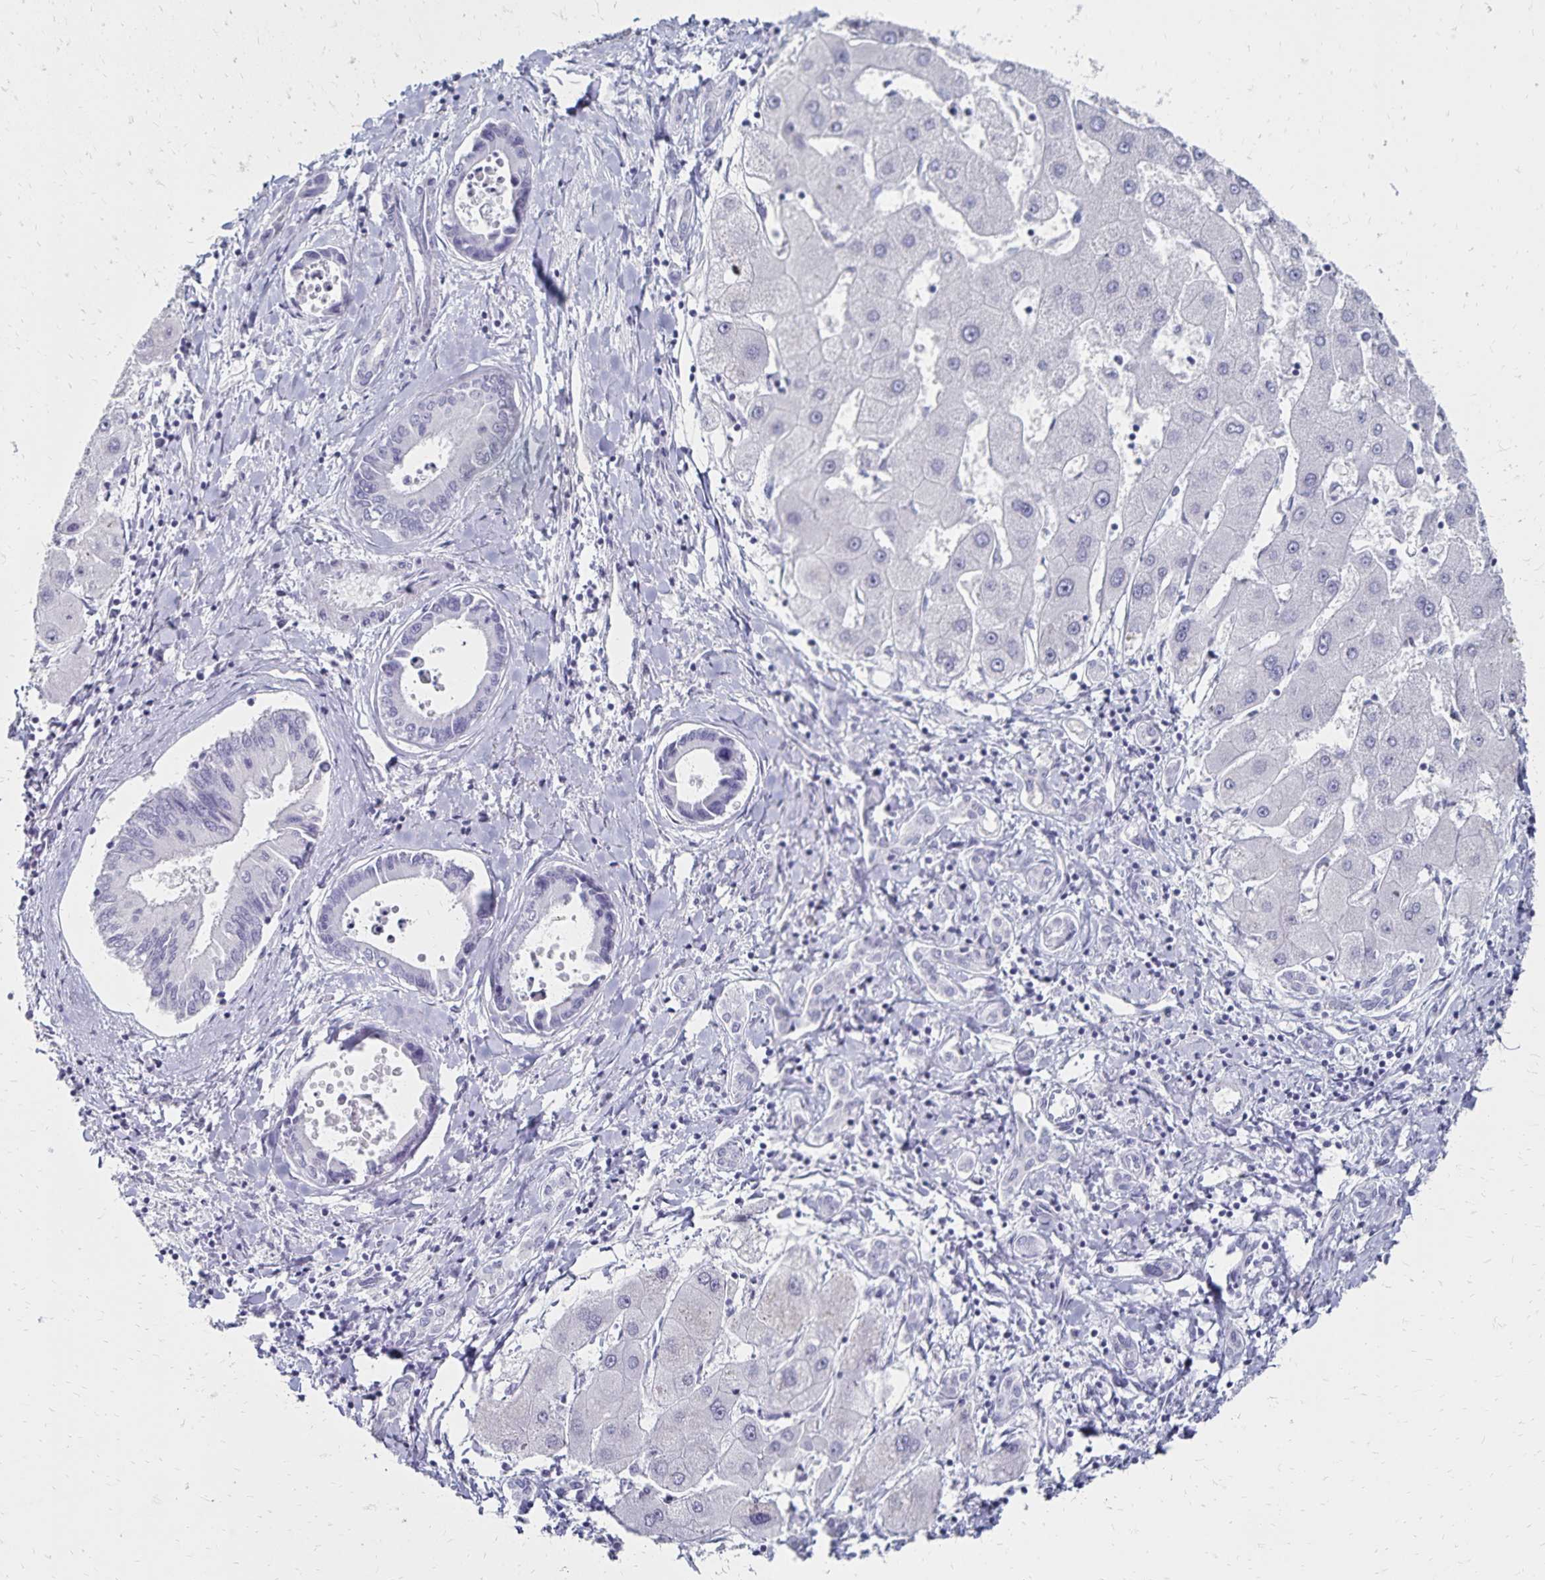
{"staining": {"intensity": "negative", "quantity": "none", "location": "none"}, "tissue": "liver cancer", "cell_type": "Tumor cells", "image_type": "cancer", "snomed": [{"axis": "morphology", "description": "Cholangiocarcinoma"}, {"axis": "topography", "description": "Liver"}], "caption": "Tumor cells are negative for protein expression in human liver cholangiocarcinoma.", "gene": "GIP", "patient": {"sex": "male", "age": 66}}